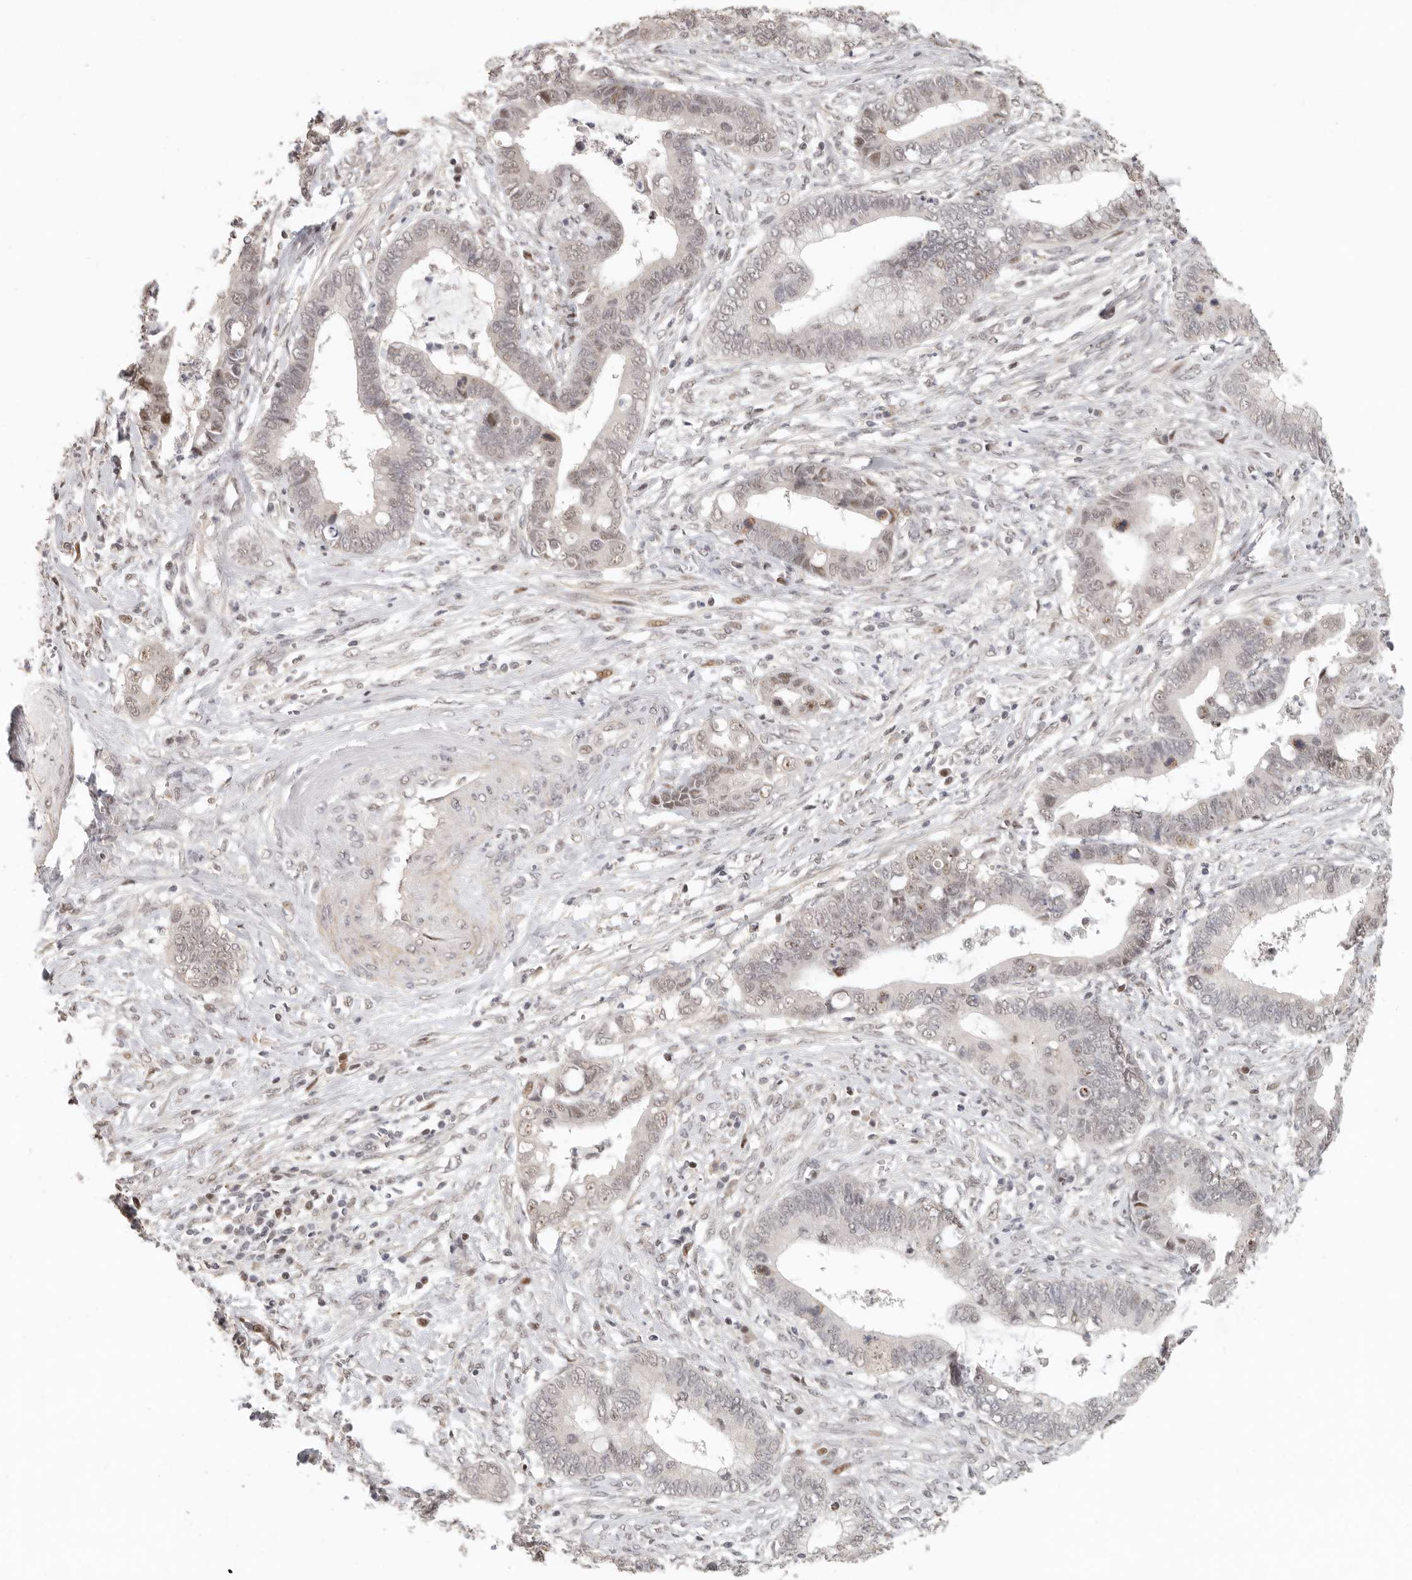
{"staining": {"intensity": "moderate", "quantity": "<25%", "location": "nuclear"}, "tissue": "cervical cancer", "cell_type": "Tumor cells", "image_type": "cancer", "snomed": [{"axis": "morphology", "description": "Adenocarcinoma, NOS"}, {"axis": "topography", "description": "Cervix"}], "caption": "A histopathology image of human cervical cancer stained for a protein exhibits moderate nuclear brown staining in tumor cells.", "gene": "GPBP1L1", "patient": {"sex": "female", "age": 44}}